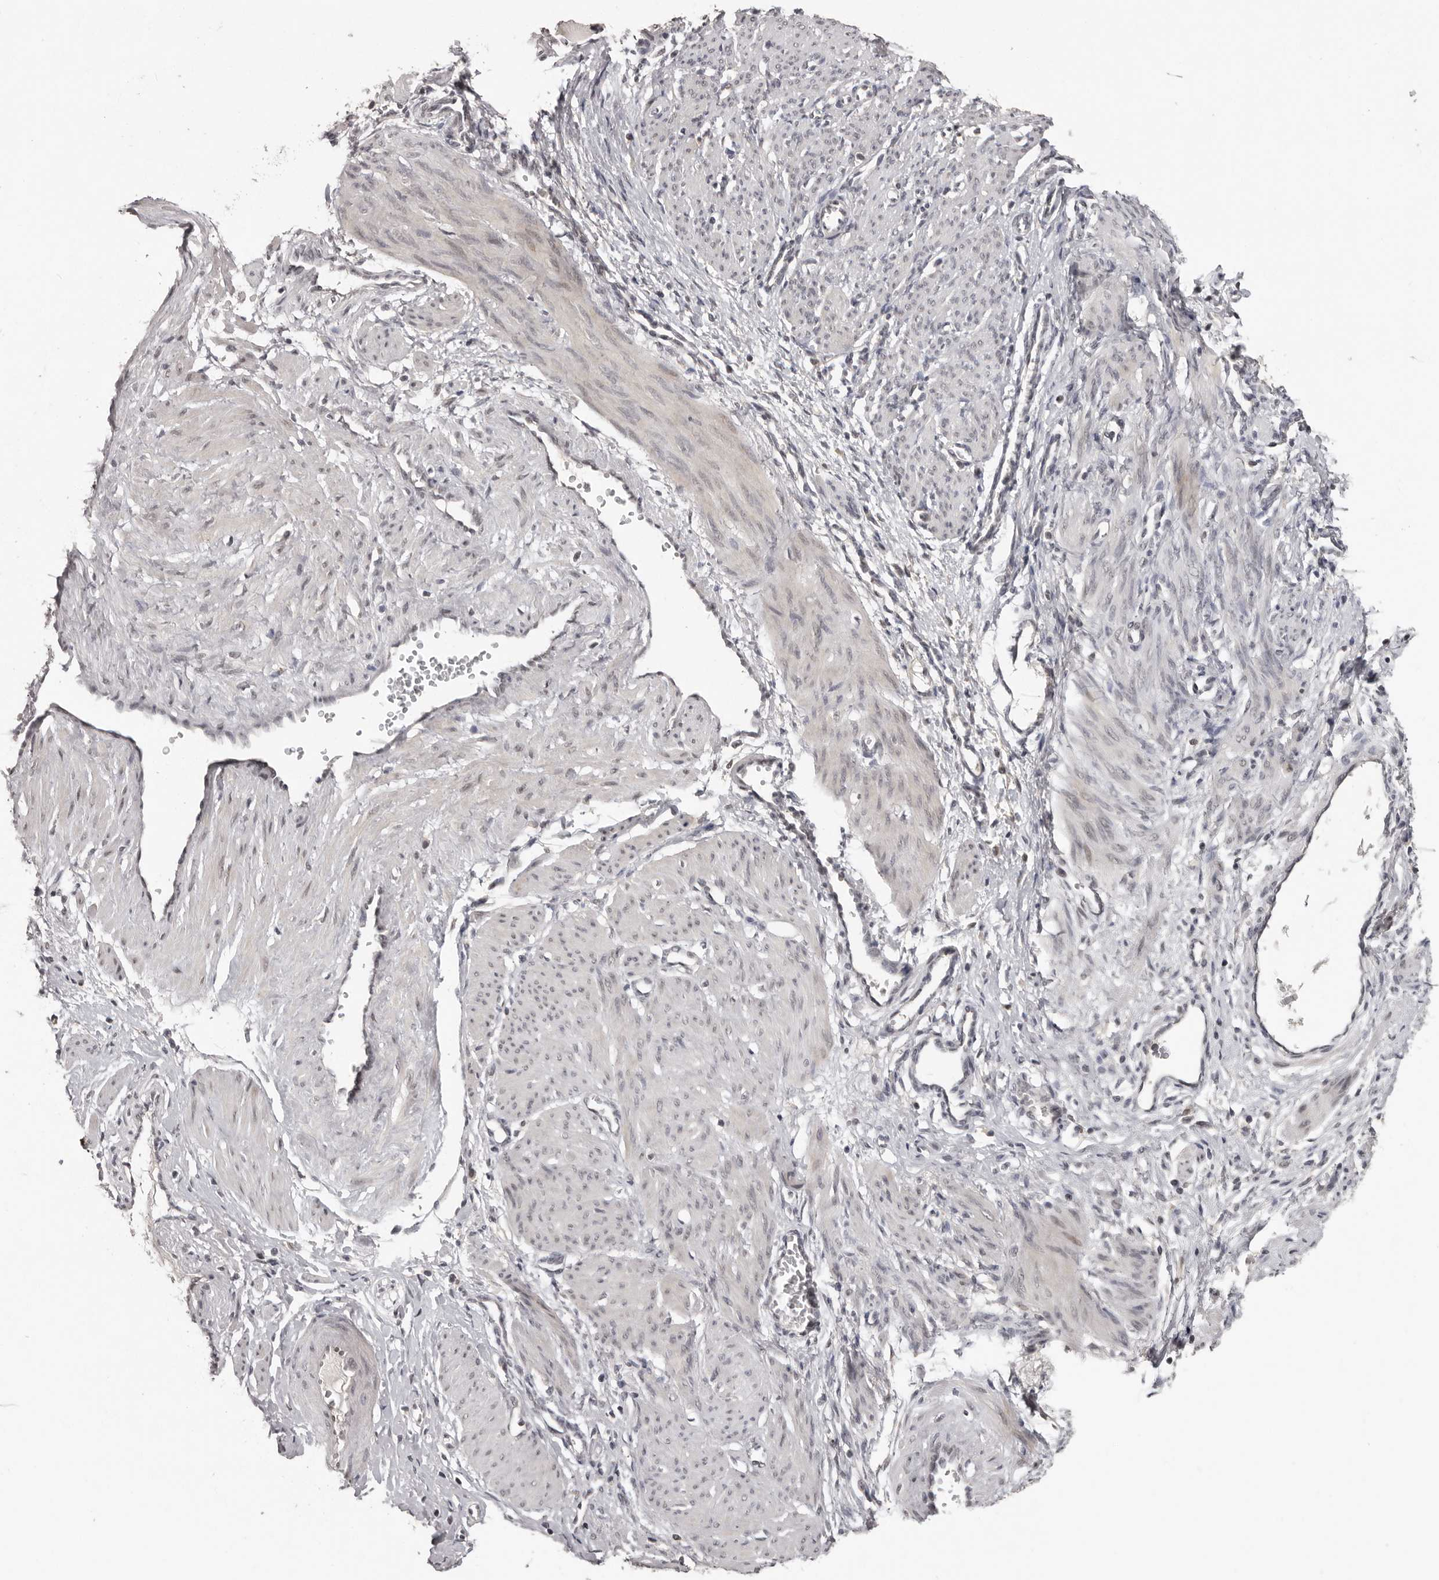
{"staining": {"intensity": "negative", "quantity": "none", "location": "none"}, "tissue": "smooth muscle", "cell_type": "Smooth muscle cells", "image_type": "normal", "snomed": [{"axis": "morphology", "description": "Normal tissue, NOS"}, {"axis": "topography", "description": "Endometrium"}], "caption": "Immunohistochemistry (IHC) micrograph of unremarkable smooth muscle: smooth muscle stained with DAB (3,3'-diaminobenzidine) exhibits no significant protein staining in smooth muscle cells.", "gene": "SRCAP", "patient": {"sex": "female", "age": 33}}